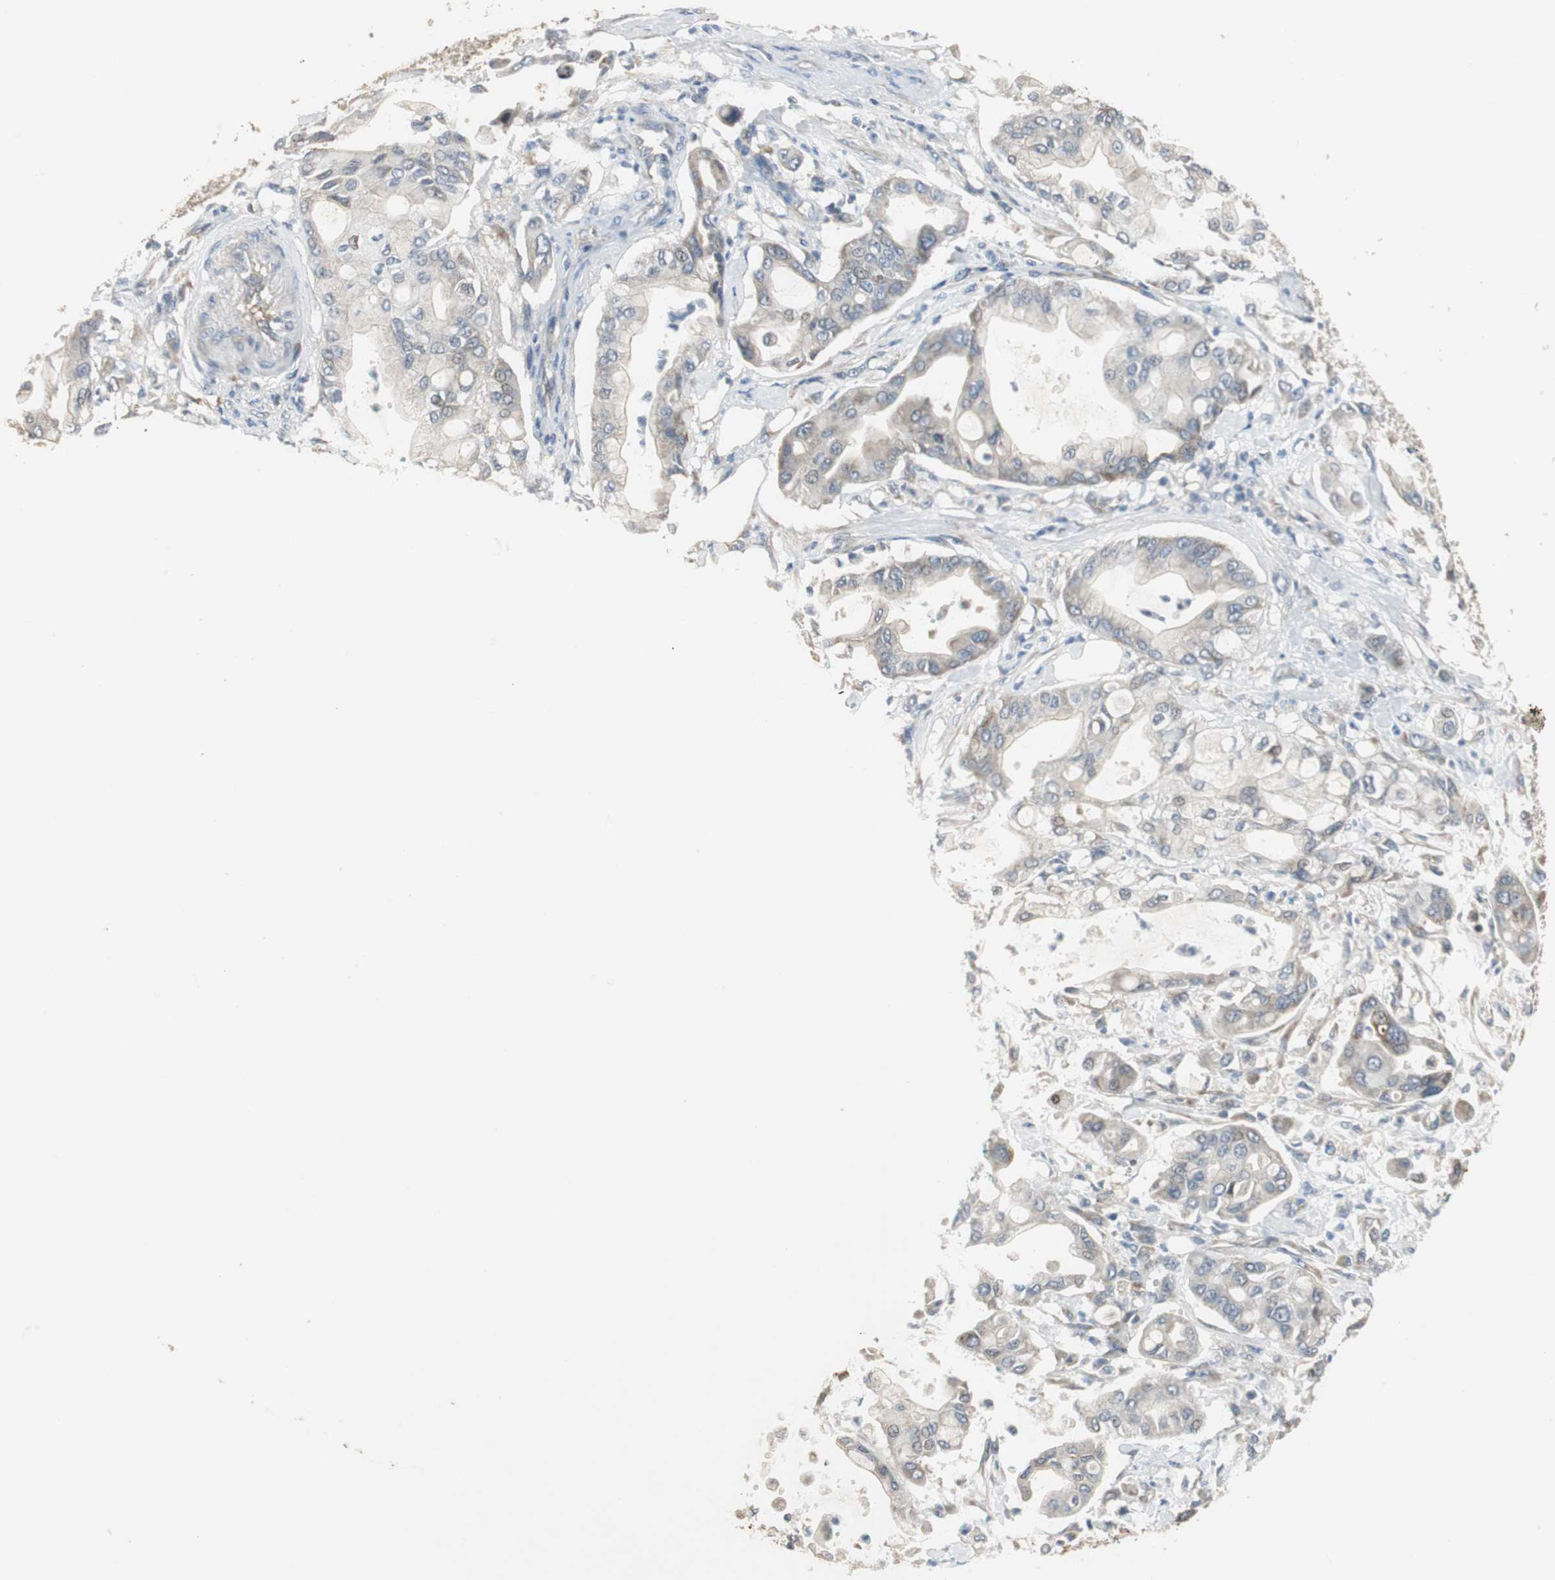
{"staining": {"intensity": "negative", "quantity": "none", "location": "none"}, "tissue": "pancreatic cancer", "cell_type": "Tumor cells", "image_type": "cancer", "snomed": [{"axis": "morphology", "description": "Adenocarcinoma, NOS"}, {"axis": "morphology", "description": "Adenocarcinoma, metastatic, NOS"}, {"axis": "topography", "description": "Lymph node"}, {"axis": "topography", "description": "Pancreas"}, {"axis": "topography", "description": "Duodenum"}], "caption": "A photomicrograph of pancreatic adenocarcinoma stained for a protein reveals no brown staining in tumor cells.", "gene": "MYT1", "patient": {"sex": "female", "age": 64}}